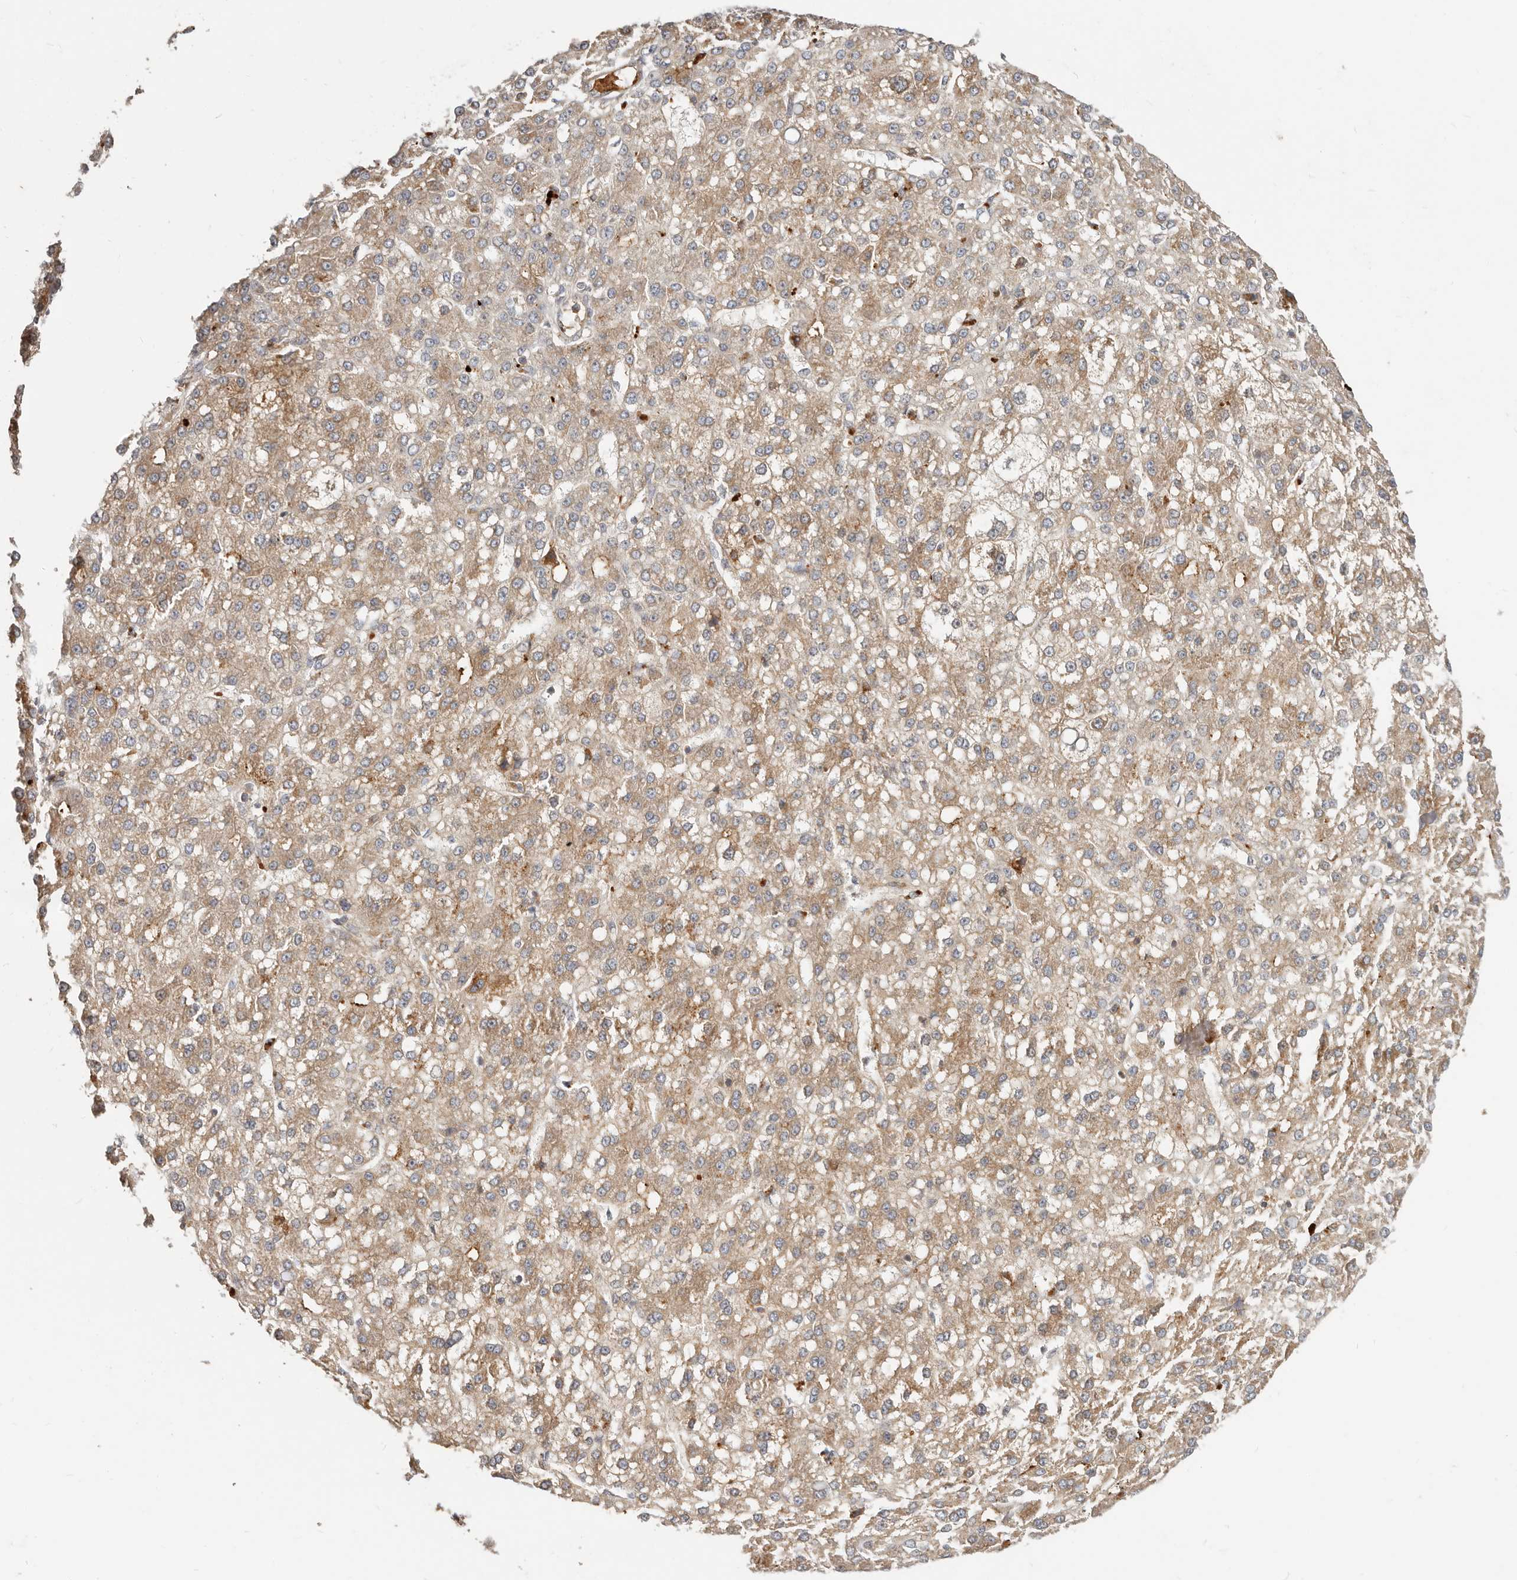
{"staining": {"intensity": "moderate", "quantity": ">75%", "location": "cytoplasmic/membranous"}, "tissue": "liver cancer", "cell_type": "Tumor cells", "image_type": "cancer", "snomed": [{"axis": "morphology", "description": "Carcinoma, Hepatocellular, NOS"}, {"axis": "topography", "description": "Liver"}], "caption": "This image exhibits IHC staining of human hepatocellular carcinoma (liver), with medium moderate cytoplasmic/membranous staining in about >75% of tumor cells.", "gene": "MTFR2", "patient": {"sex": "male", "age": 67}}